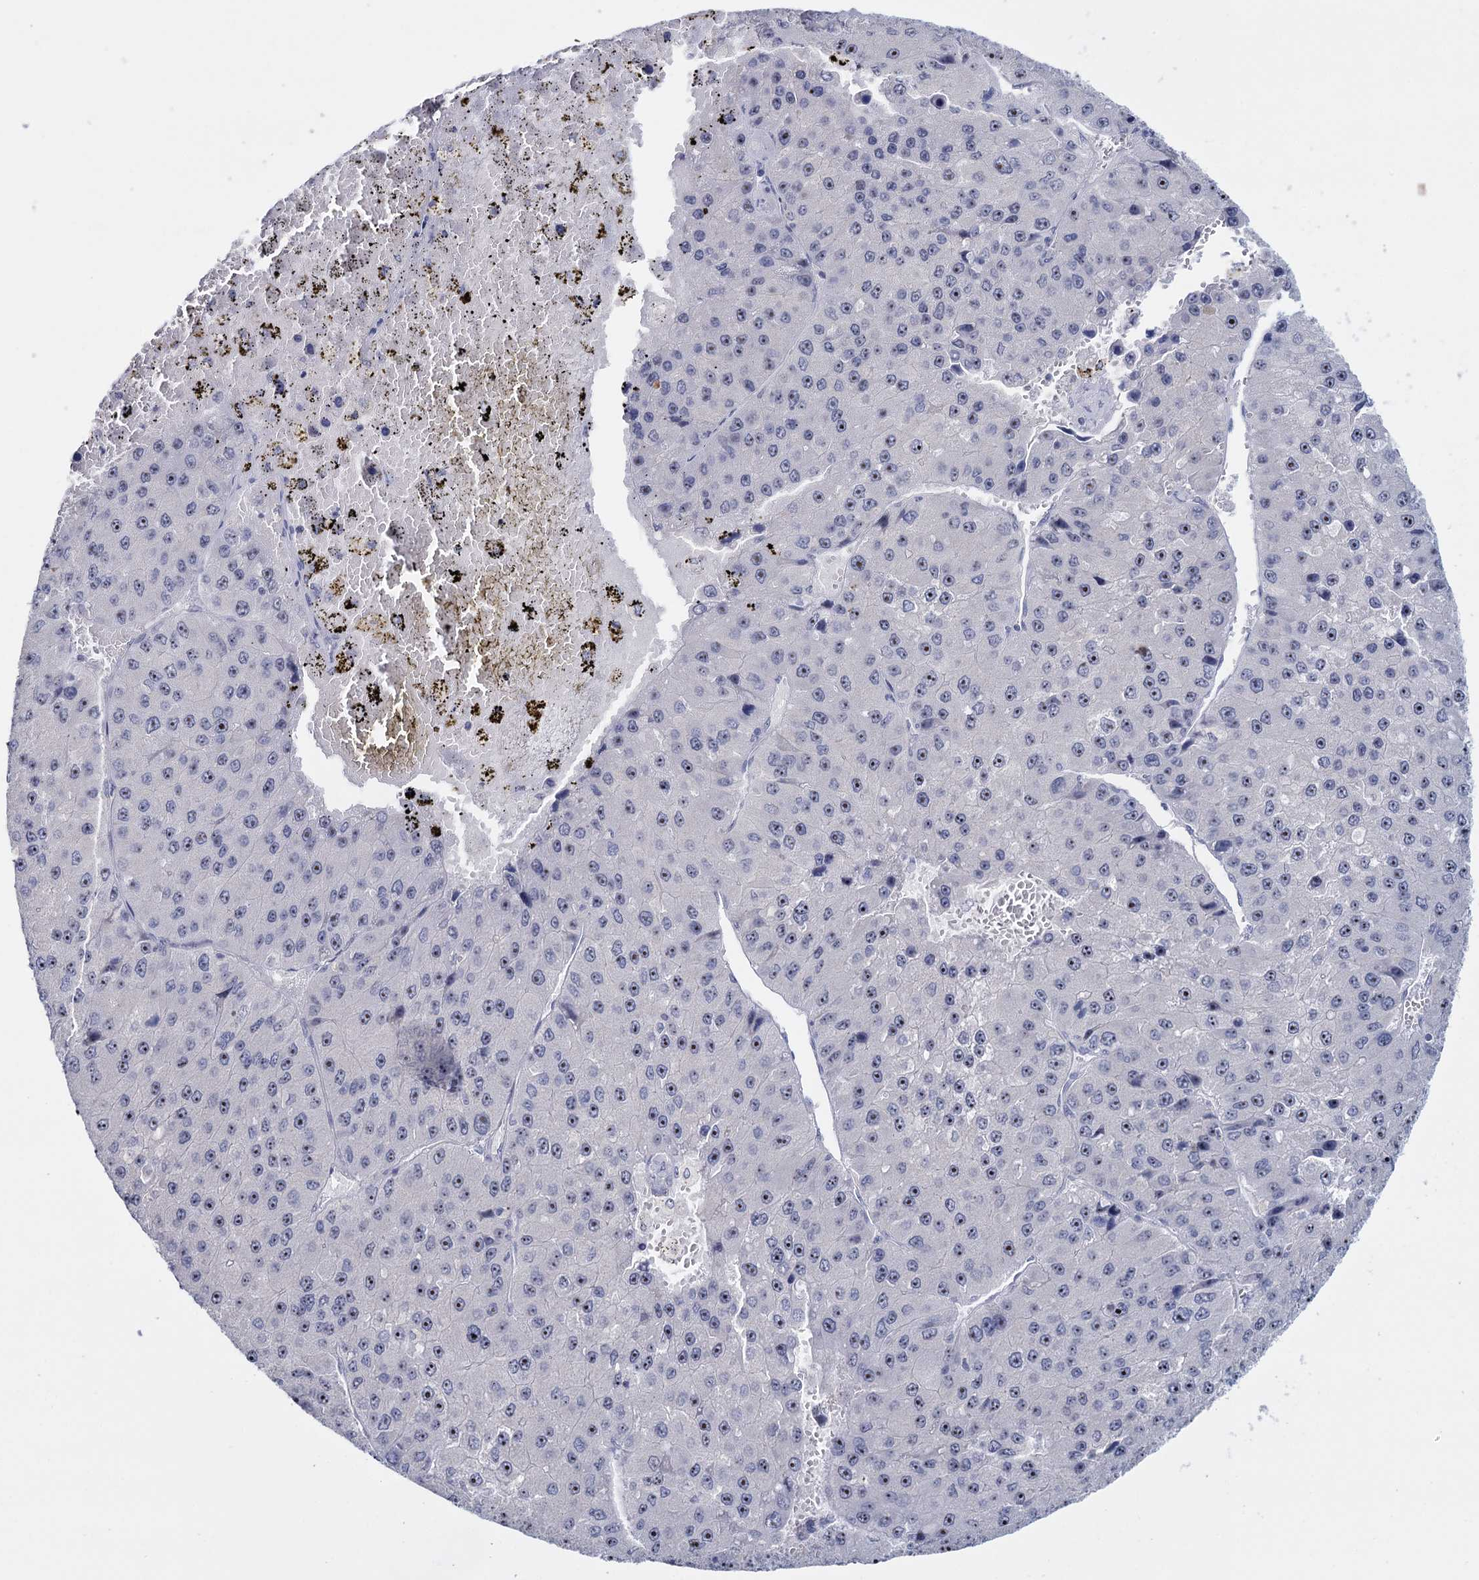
{"staining": {"intensity": "weak", "quantity": "25%-75%", "location": "nuclear"}, "tissue": "liver cancer", "cell_type": "Tumor cells", "image_type": "cancer", "snomed": [{"axis": "morphology", "description": "Carcinoma, Hepatocellular, NOS"}, {"axis": "topography", "description": "Liver"}], "caption": "Hepatocellular carcinoma (liver) stained with IHC displays weak nuclear expression in approximately 25%-75% of tumor cells.", "gene": "SFN", "patient": {"sex": "female", "age": 73}}